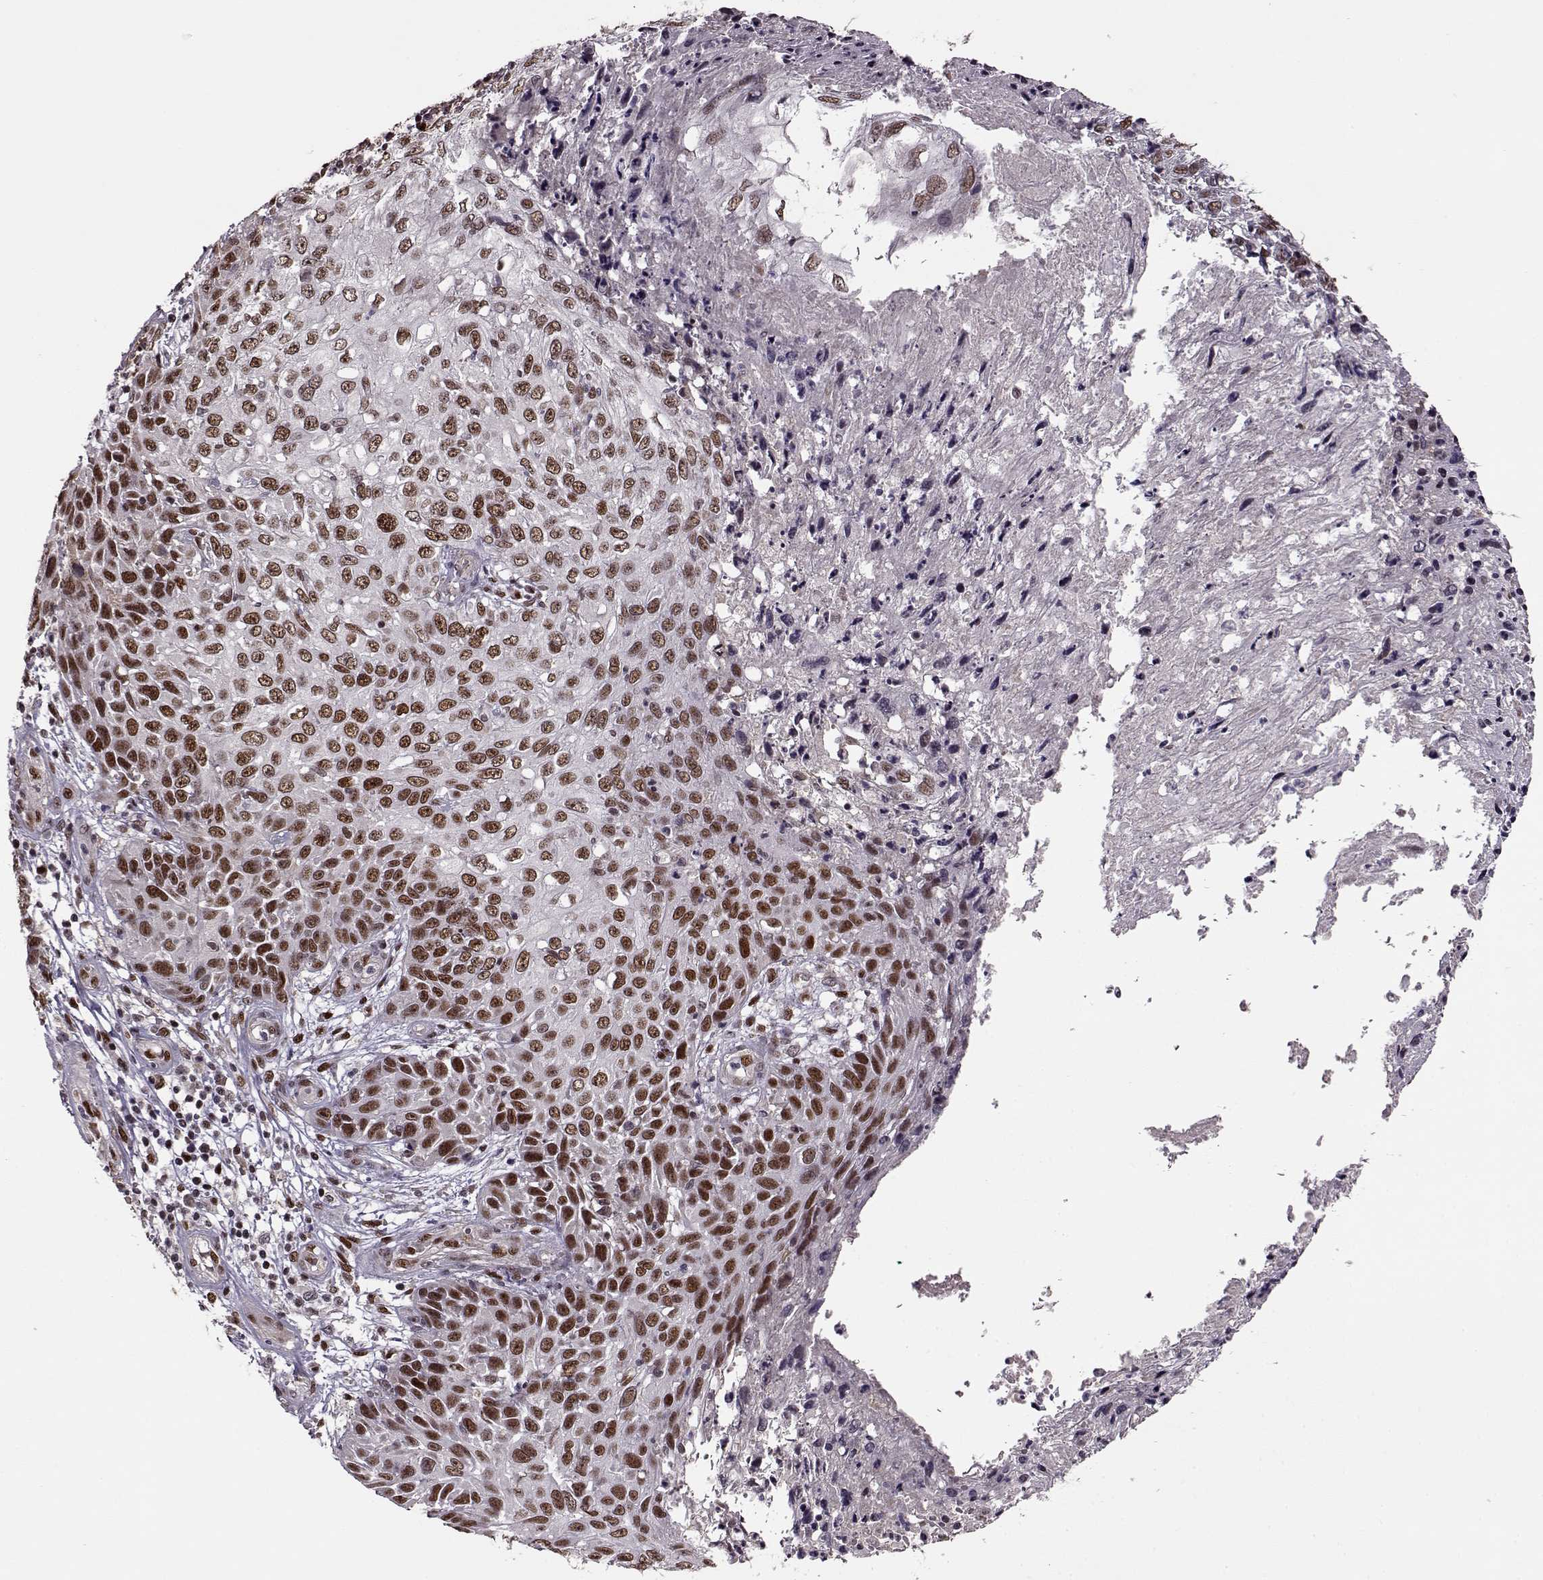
{"staining": {"intensity": "strong", "quantity": ">75%", "location": "nuclear"}, "tissue": "skin cancer", "cell_type": "Tumor cells", "image_type": "cancer", "snomed": [{"axis": "morphology", "description": "Squamous cell carcinoma, NOS"}, {"axis": "topography", "description": "Skin"}], "caption": "Protein staining by immunohistochemistry (IHC) displays strong nuclear staining in approximately >75% of tumor cells in skin cancer. (brown staining indicates protein expression, while blue staining denotes nuclei).", "gene": "FTO", "patient": {"sex": "male", "age": 92}}